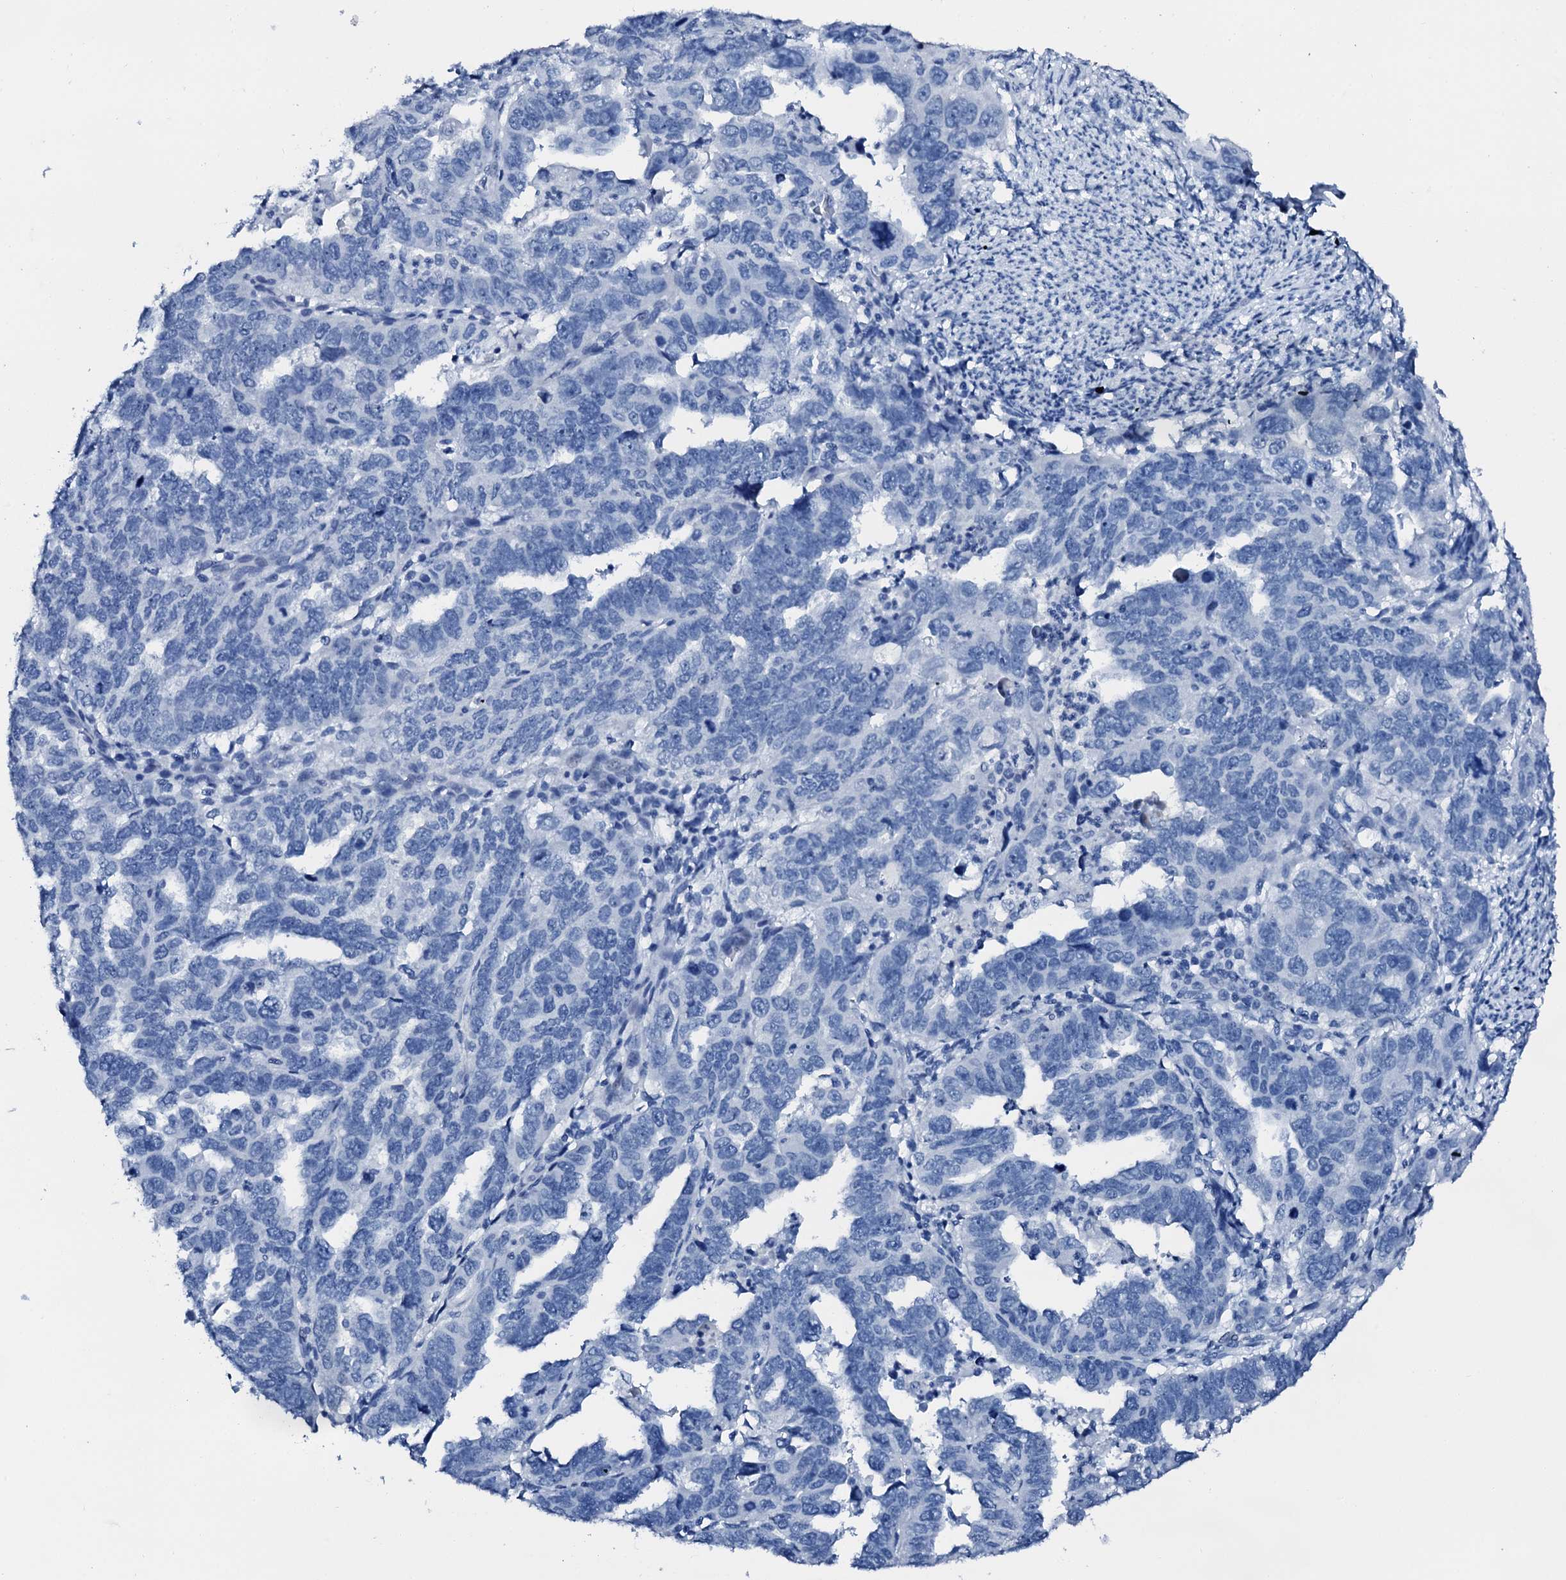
{"staining": {"intensity": "negative", "quantity": "none", "location": "none"}, "tissue": "endometrial cancer", "cell_type": "Tumor cells", "image_type": "cancer", "snomed": [{"axis": "morphology", "description": "Adenocarcinoma, NOS"}, {"axis": "topography", "description": "Endometrium"}], "caption": "Tumor cells are negative for protein expression in human endometrial cancer (adenocarcinoma).", "gene": "PTH", "patient": {"sex": "female", "age": 65}}